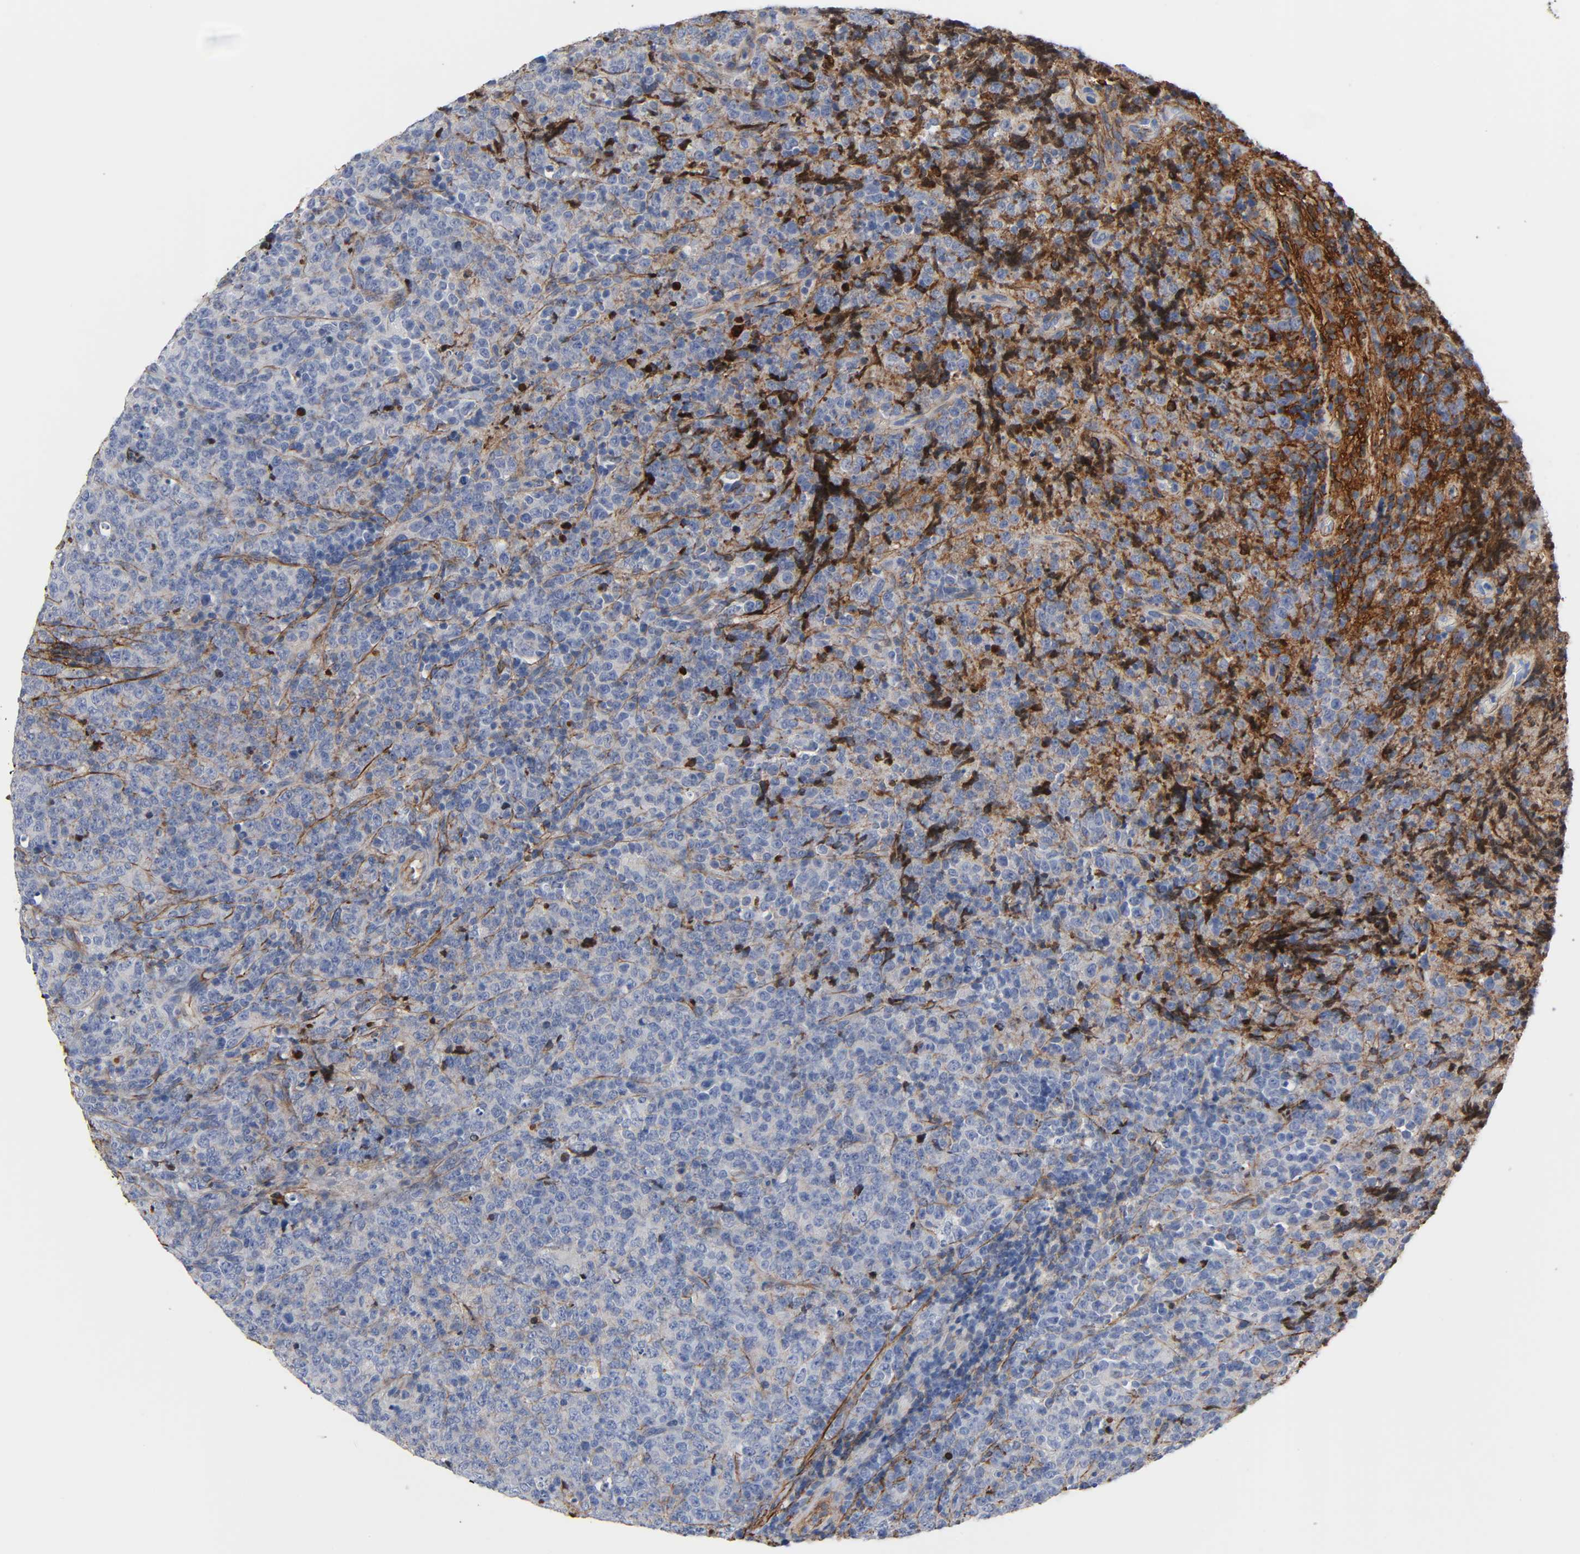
{"staining": {"intensity": "negative", "quantity": "none", "location": "none"}, "tissue": "lymphoma", "cell_type": "Tumor cells", "image_type": "cancer", "snomed": [{"axis": "morphology", "description": "Malignant lymphoma, non-Hodgkin's type, High grade"}, {"axis": "topography", "description": "Tonsil"}], "caption": "Immunohistochemical staining of malignant lymphoma, non-Hodgkin's type (high-grade) reveals no significant expression in tumor cells.", "gene": "FBLN1", "patient": {"sex": "female", "age": 36}}